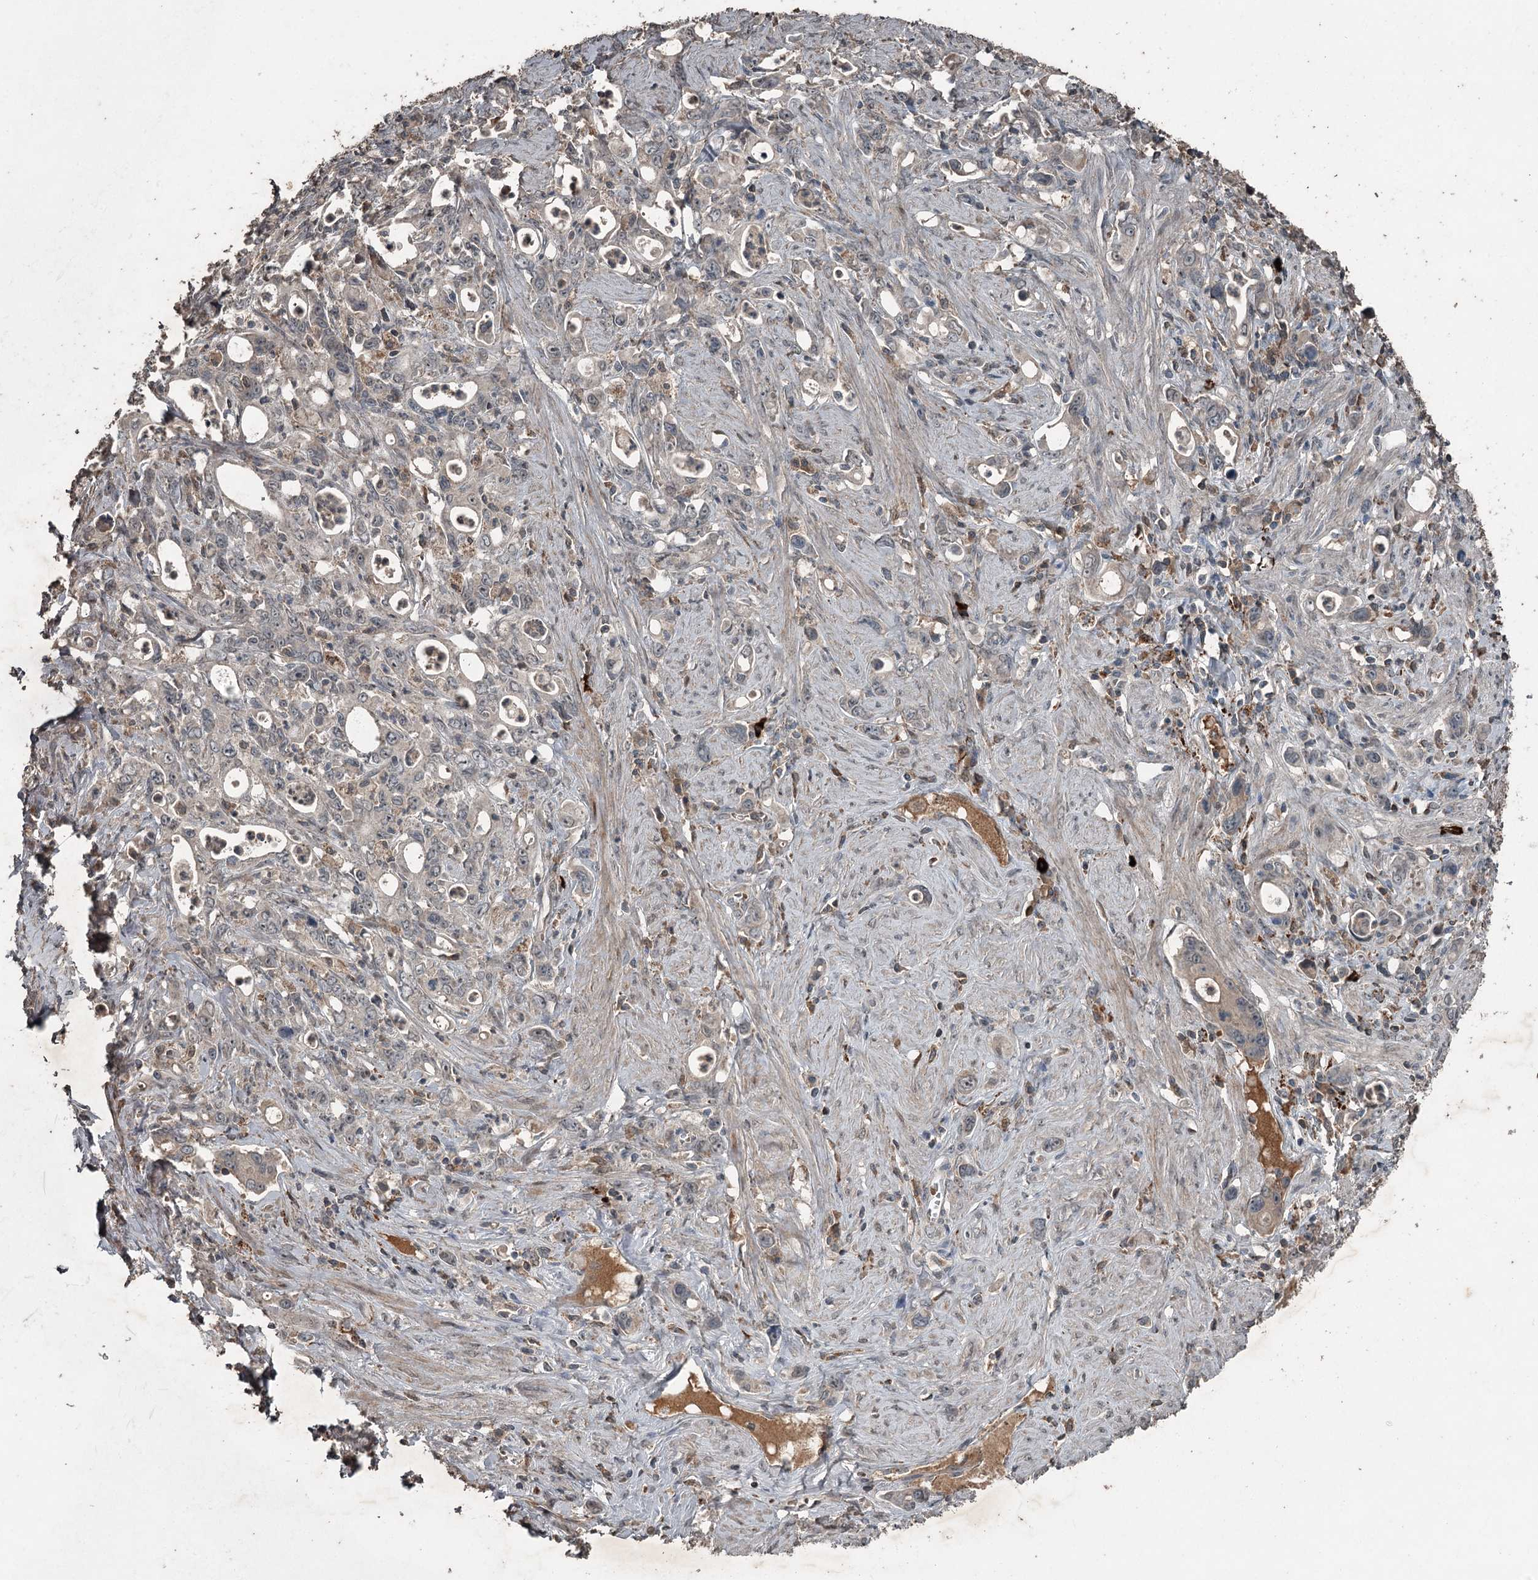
{"staining": {"intensity": "negative", "quantity": "none", "location": "none"}, "tissue": "stomach cancer", "cell_type": "Tumor cells", "image_type": "cancer", "snomed": [{"axis": "morphology", "description": "Adenocarcinoma, NOS"}, {"axis": "topography", "description": "Stomach, lower"}], "caption": "Human stomach cancer (adenocarcinoma) stained for a protein using immunohistochemistry shows no staining in tumor cells.", "gene": "SLC39A8", "patient": {"sex": "female", "age": 43}}